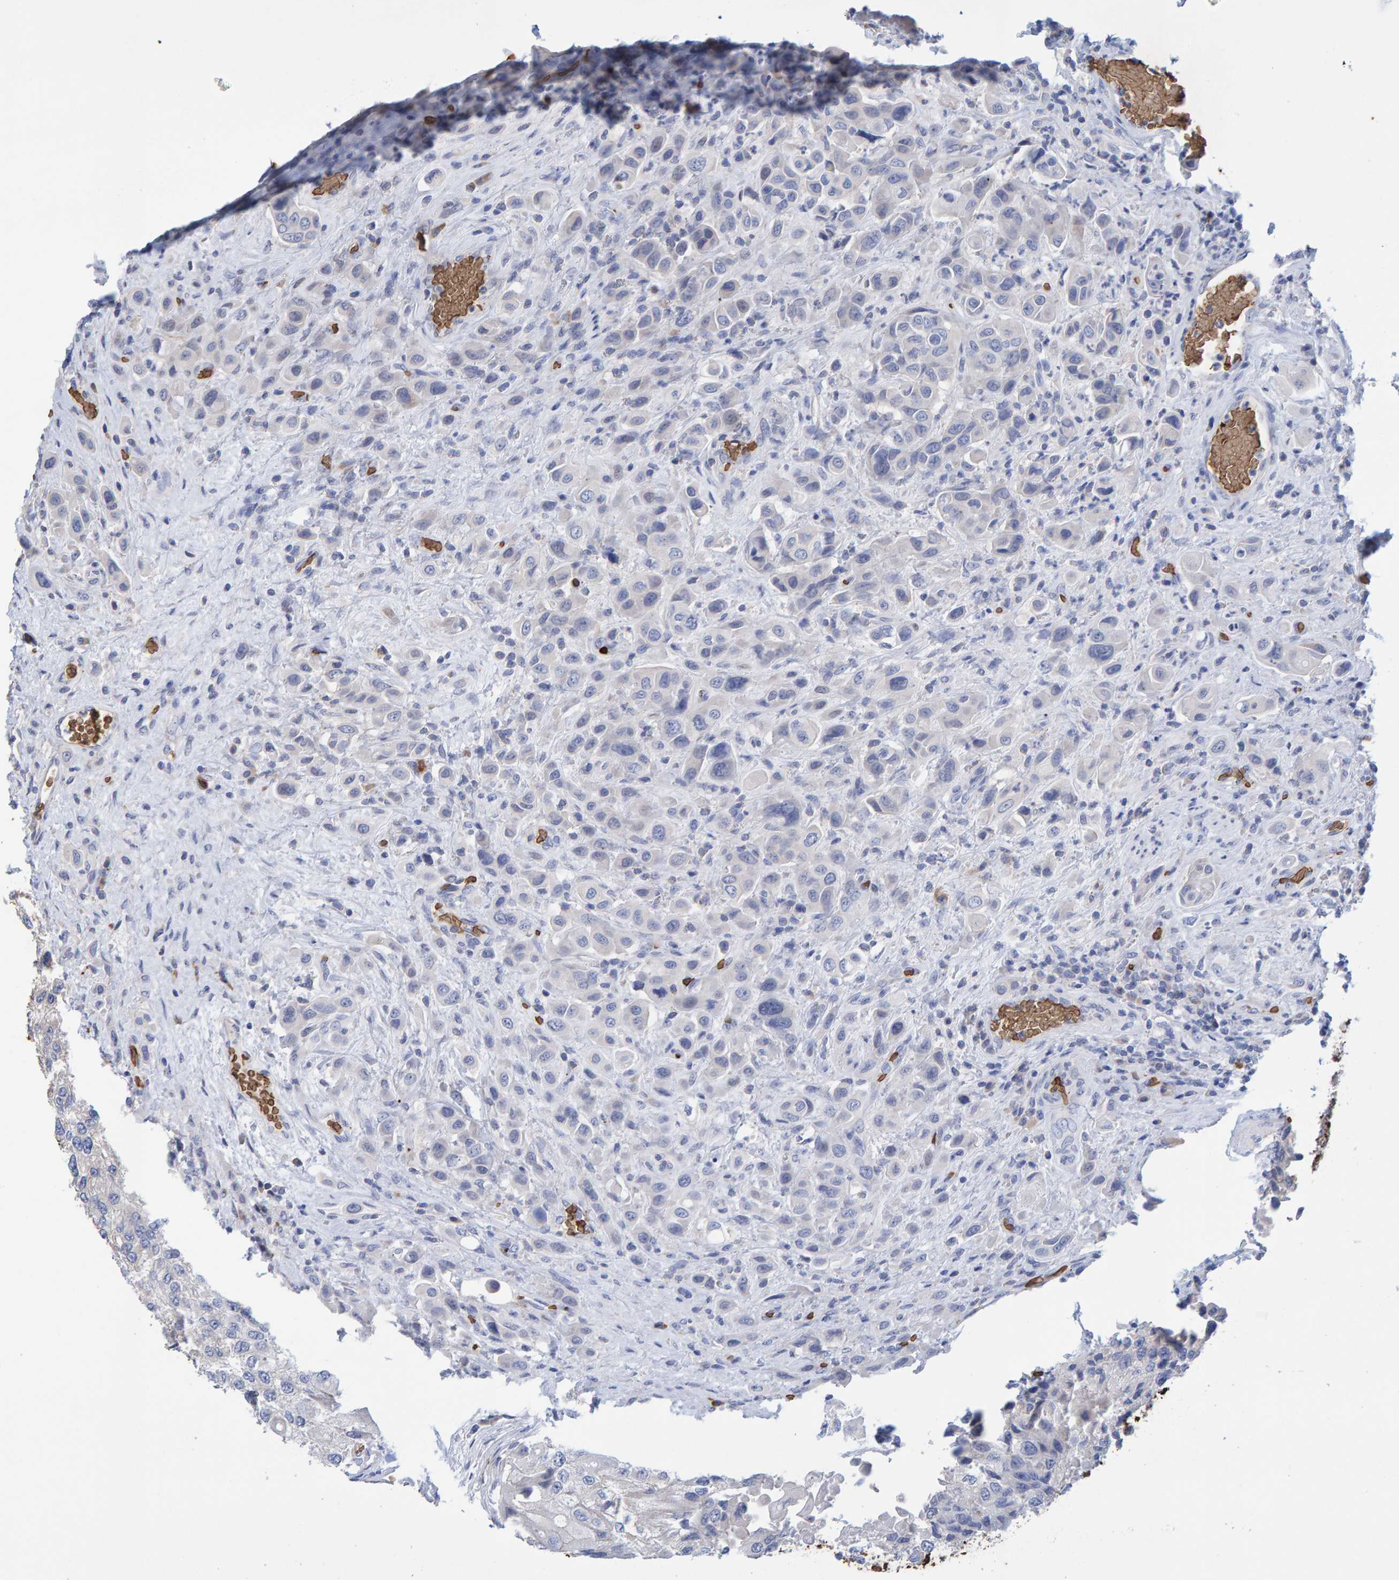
{"staining": {"intensity": "weak", "quantity": "<25%", "location": "cytoplasmic/membranous"}, "tissue": "urothelial cancer", "cell_type": "Tumor cells", "image_type": "cancer", "snomed": [{"axis": "morphology", "description": "Urothelial carcinoma, High grade"}, {"axis": "topography", "description": "Urinary bladder"}], "caption": "A high-resolution micrograph shows immunohistochemistry staining of high-grade urothelial carcinoma, which reveals no significant expression in tumor cells. (DAB (3,3'-diaminobenzidine) IHC with hematoxylin counter stain).", "gene": "VPS9D1", "patient": {"sex": "male", "age": 50}}